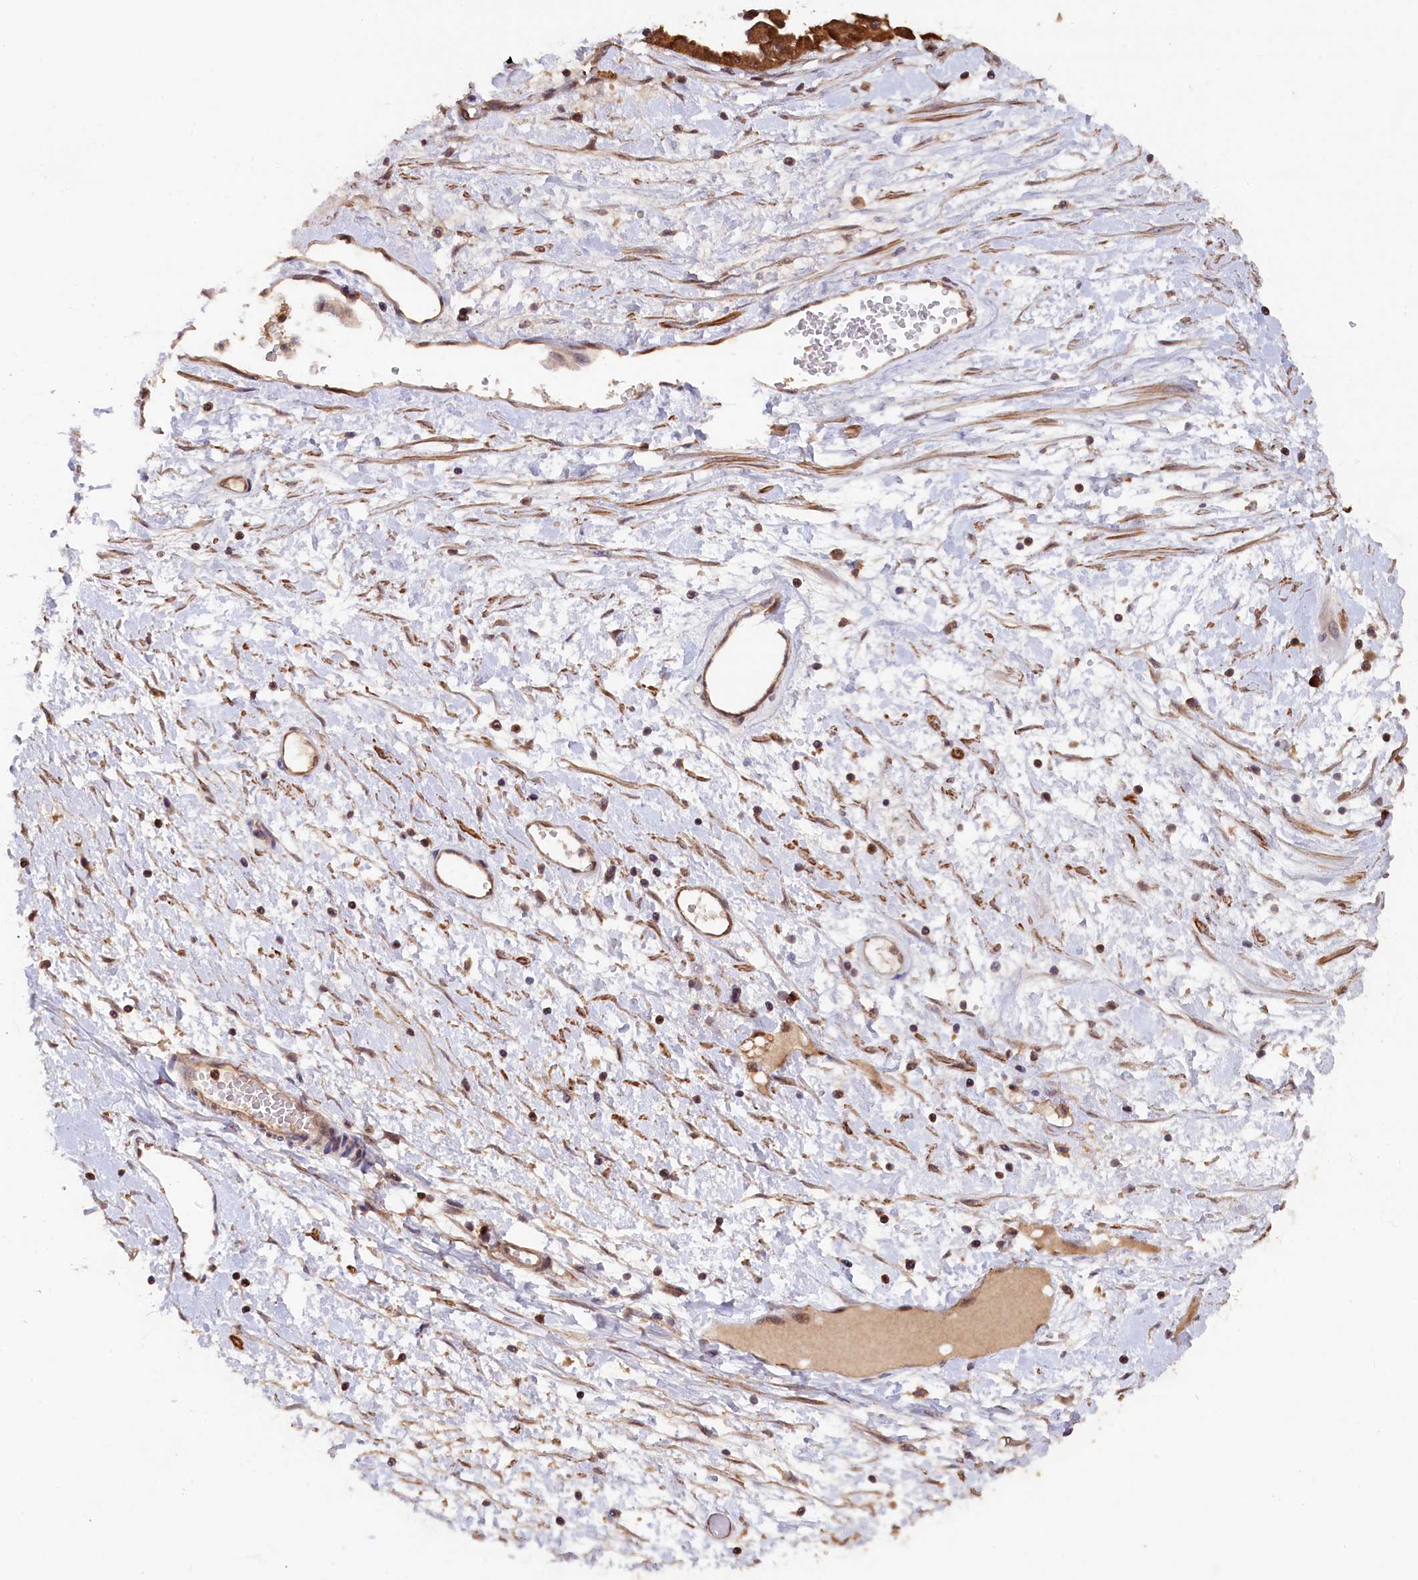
{"staining": {"intensity": "moderate", "quantity": ">75%", "location": "cytoplasmic/membranous"}, "tissue": "ovarian cancer", "cell_type": "Tumor cells", "image_type": "cancer", "snomed": [{"axis": "morphology", "description": "Cystadenocarcinoma, serous, NOS"}, {"axis": "topography", "description": "Ovary"}], "caption": "Brown immunohistochemical staining in human serous cystadenocarcinoma (ovarian) demonstrates moderate cytoplasmic/membranous positivity in approximately >75% of tumor cells. The protein of interest is shown in brown color, while the nuclei are stained blue.", "gene": "JPT2", "patient": {"sex": "female", "age": 54}}